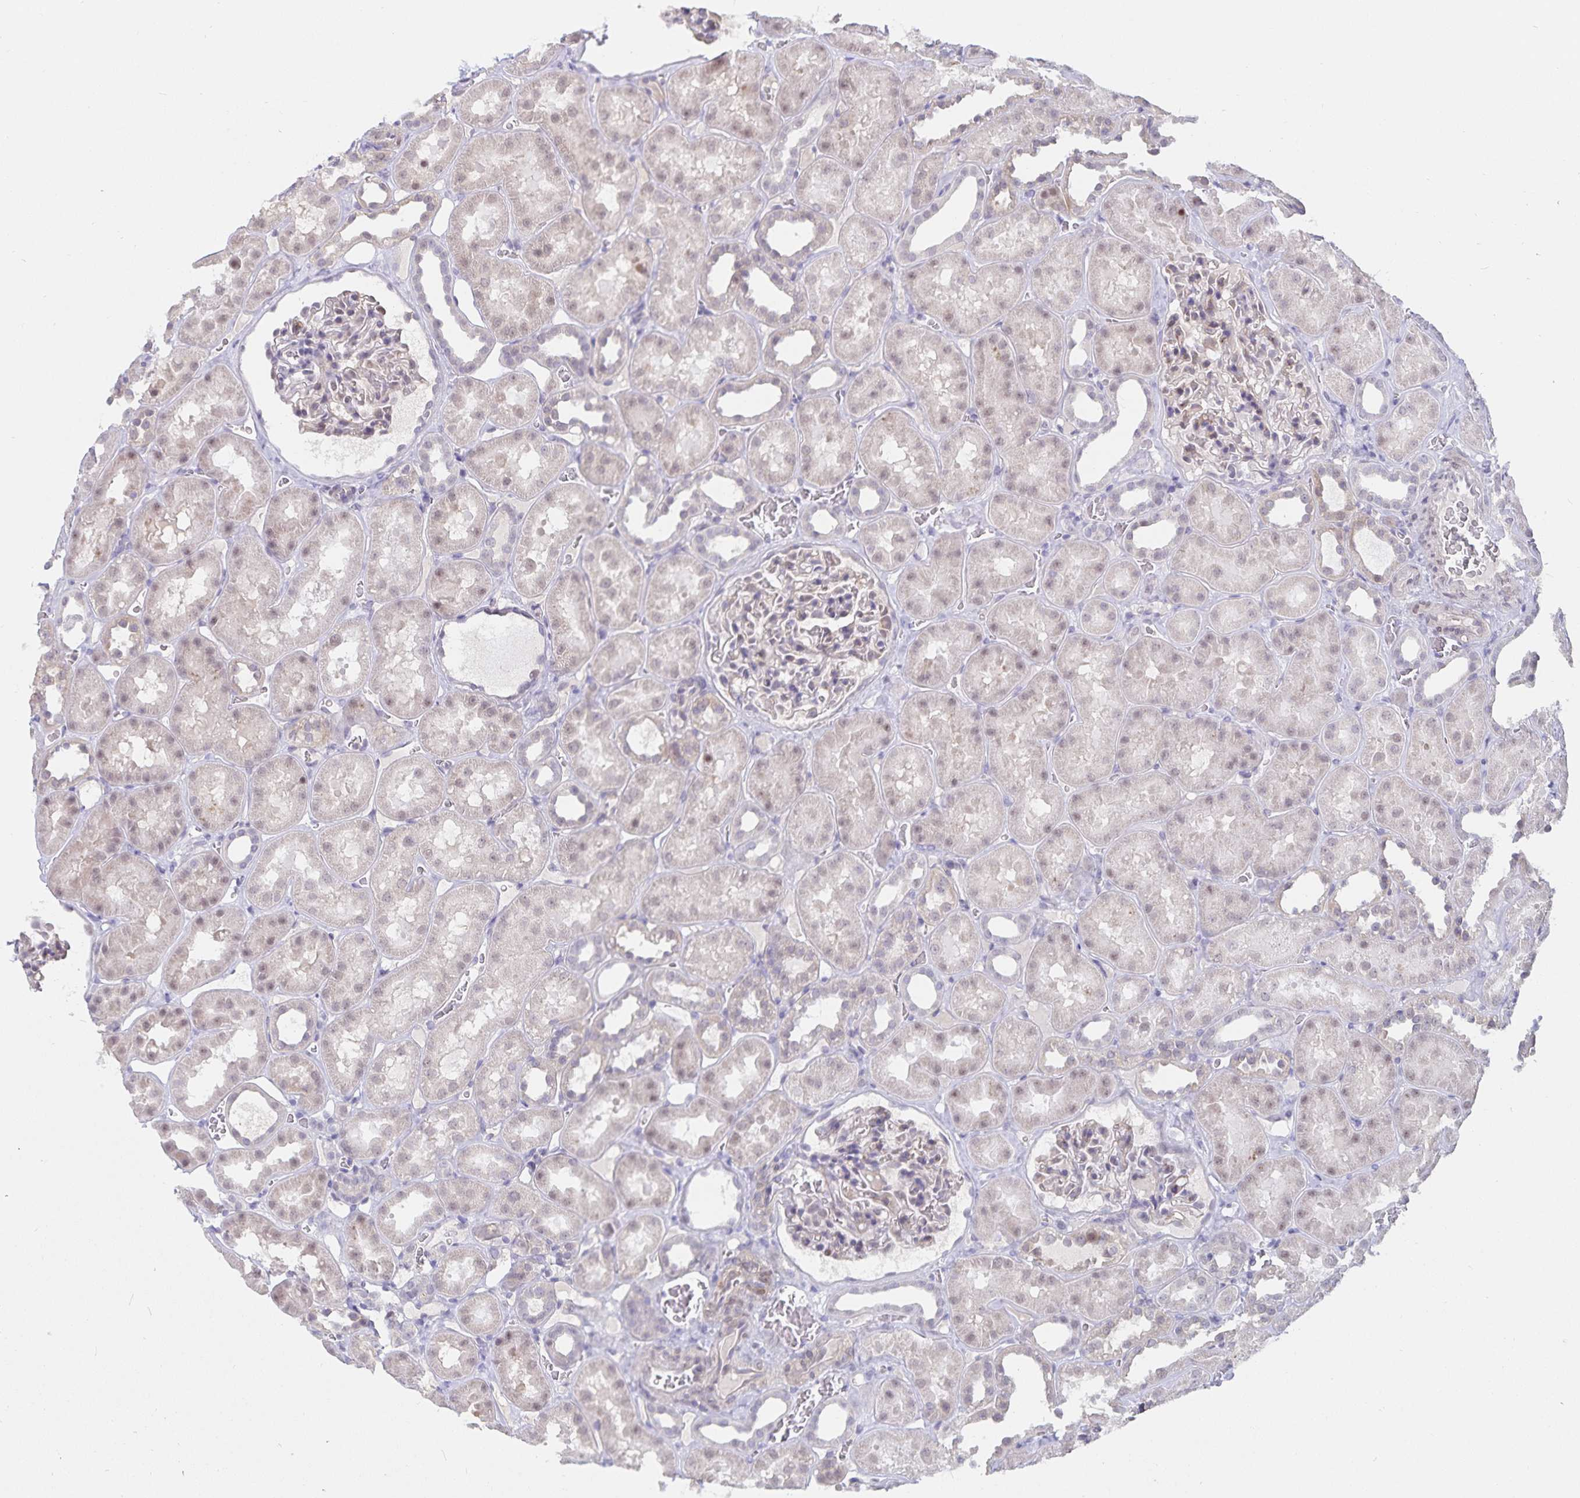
{"staining": {"intensity": "negative", "quantity": "none", "location": "none"}, "tissue": "kidney", "cell_type": "Cells in glomeruli", "image_type": "normal", "snomed": [{"axis": "morphology", "description": "Normal tissue, NOS"}, {"axis": "topography", "description": "Kidney"}], "caption": "This is an immunohistochemistry (IHC) histopathology image of unremarkable human kidney. There is no positivity in cells in glomeruli.", "gene": "ATP2A2", "patient": {"sex": "female", "age": 41}}